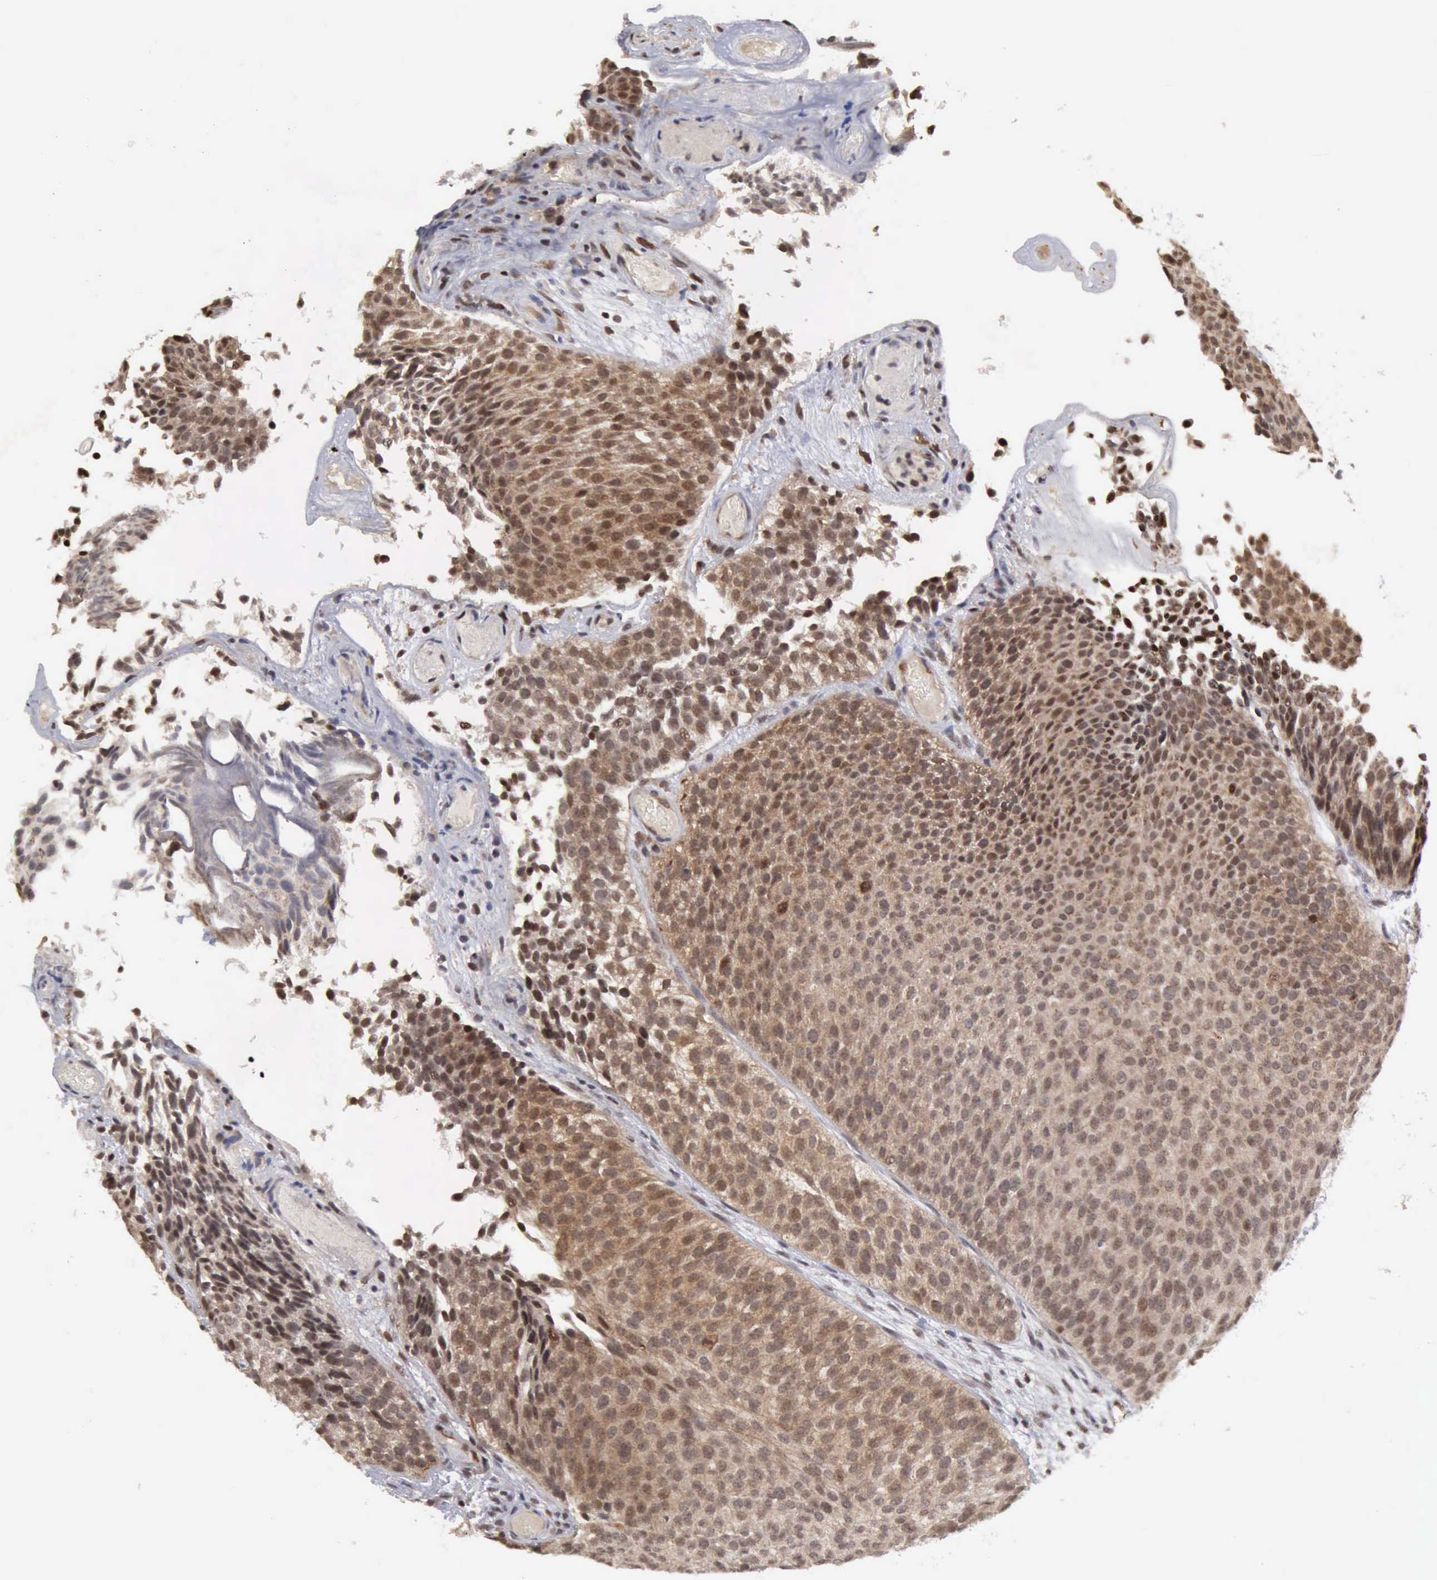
{"staining": {"intensity": "weak", "quantity": ">75%", "location": "cytoplasmic/membranous"}, "tissue": "urothelial cancer", "cell_type": "Tumor cells", "image_type": "cancer", "snomed": [{"axis": "morphology", "description": "Urothelial carcinoma, Low grade"}, {"axis": "topography", "description": "Urinary bladder"}], "caption": "Immunohistochemical staining of human urothelial carcinoma (low-grade) reveals weak cytoplasmic/membranous protein staining in about >75% of tumor cells.", "gene": "CDKN2A", "patient": {"sex": "male", "age": 84}}